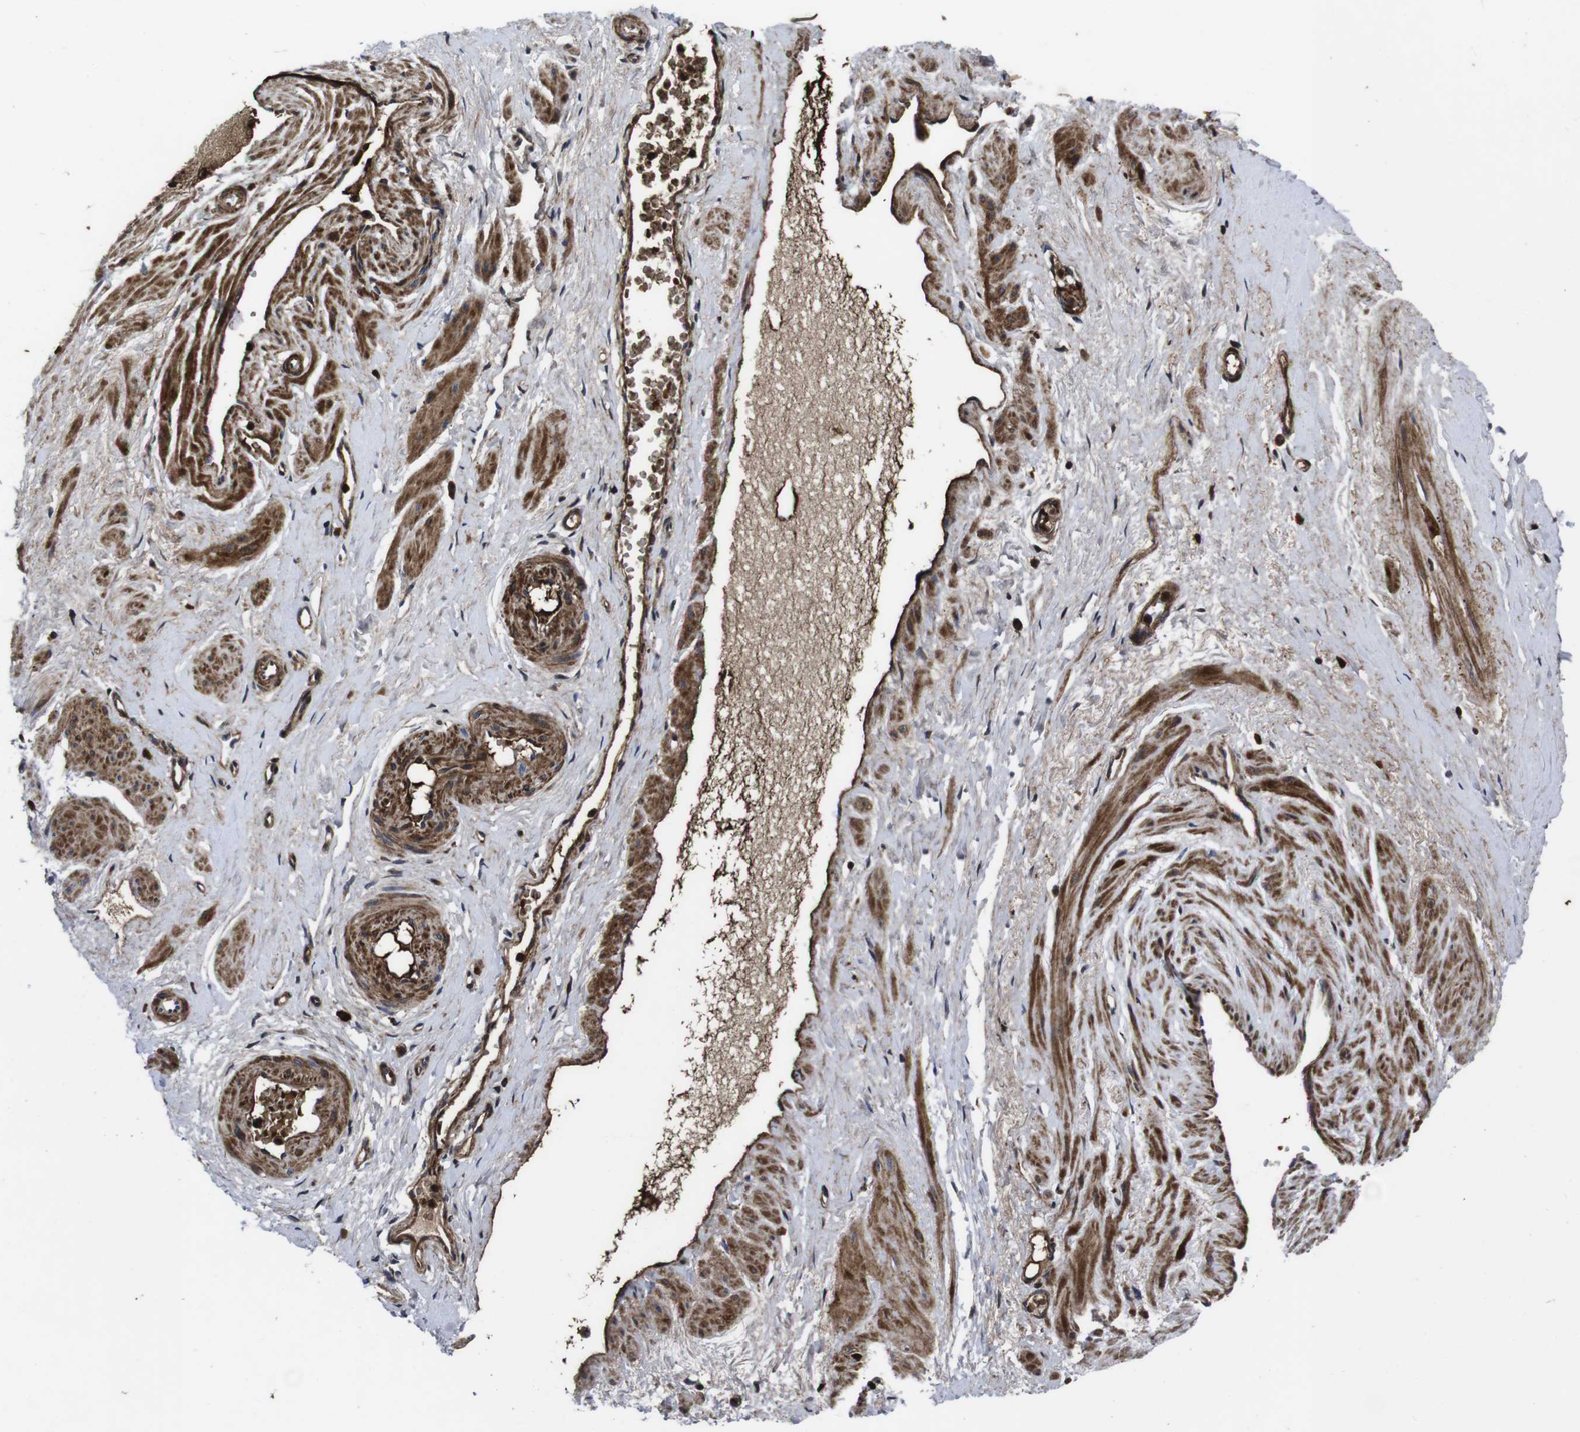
{"staining": {"intensity": "strong", "quantity": ">75%", "location": "cytoplasmic/membranous"}, "tissue": "adipose tissue", "cell_type": "Adipocytes", "image_type": "normal", "snomed": [{"axis": "morphology", "description": "Normal tissue, NOS"}, {"axis": "topography", "description": "Soft tissue"}, {"axis": "topography", "description": "Vascular tissue"}], "caption": "A high-resolution image shows immunohistochemistry staining of benign adipose tissue, which shows strong cytoplasmic/membranous positivity in approximately >75% of adipocytes. (Stains: DAB in brown, nuclei in blue, Microscopy: brightfield microscopy at high magnification).", "gene": "SMYD3", "patient": {"sex": "female", "age": 35}}